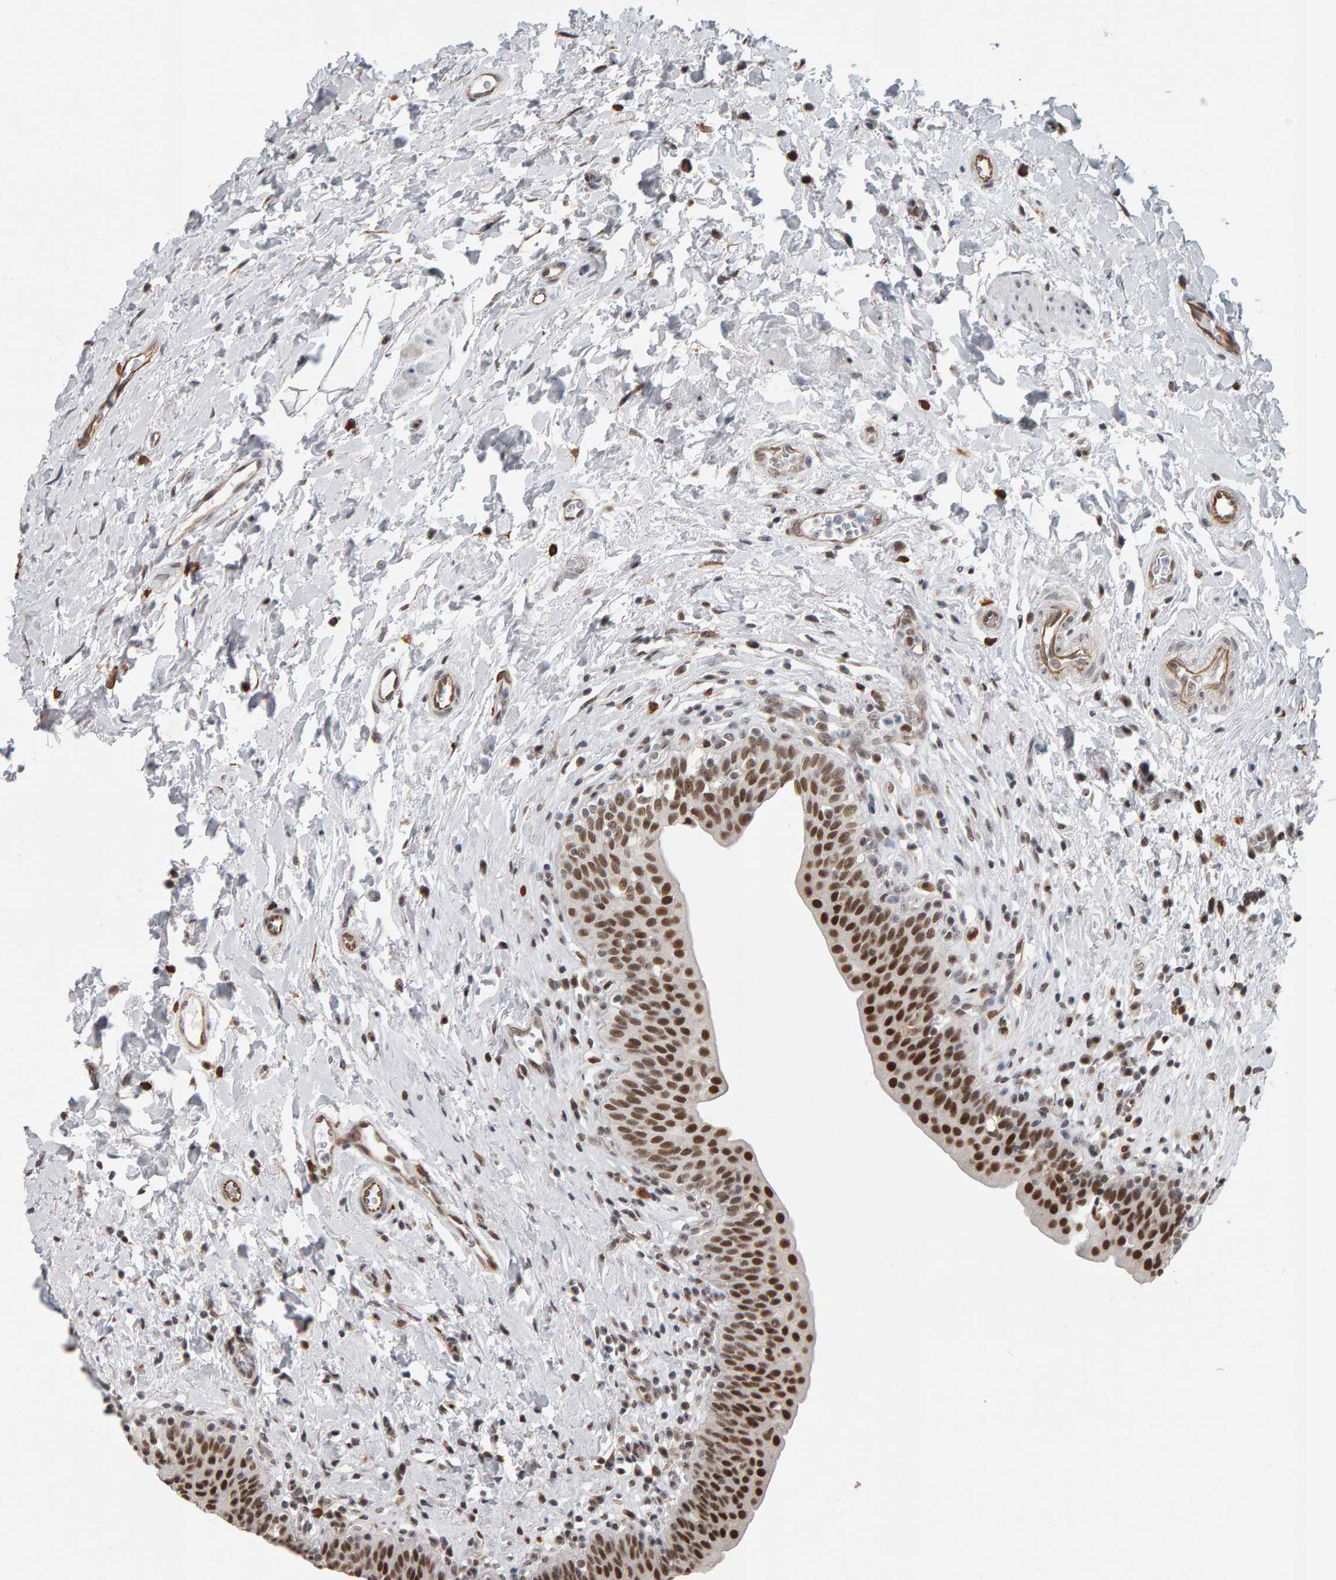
{"staining": {"intensity": "strong", "quantity": ">75%", "location": "nuclear"}, "tissue": "urinary bladder", "cell_type": "Urothelial cells", "image_type": "normal", "snomed": [{"axis": "morphology", "description": "Normal tissue, NOS"}, {"axis": "topography", "description": "Urinary bladder"}], "caption": "A photomicrograph of urinary bladder stained for a protein demonstrates strong nuclear brown staining in urothelial cells.", "gene": "ATF7IP", "patient": {"sex": "male", "age": 83}}